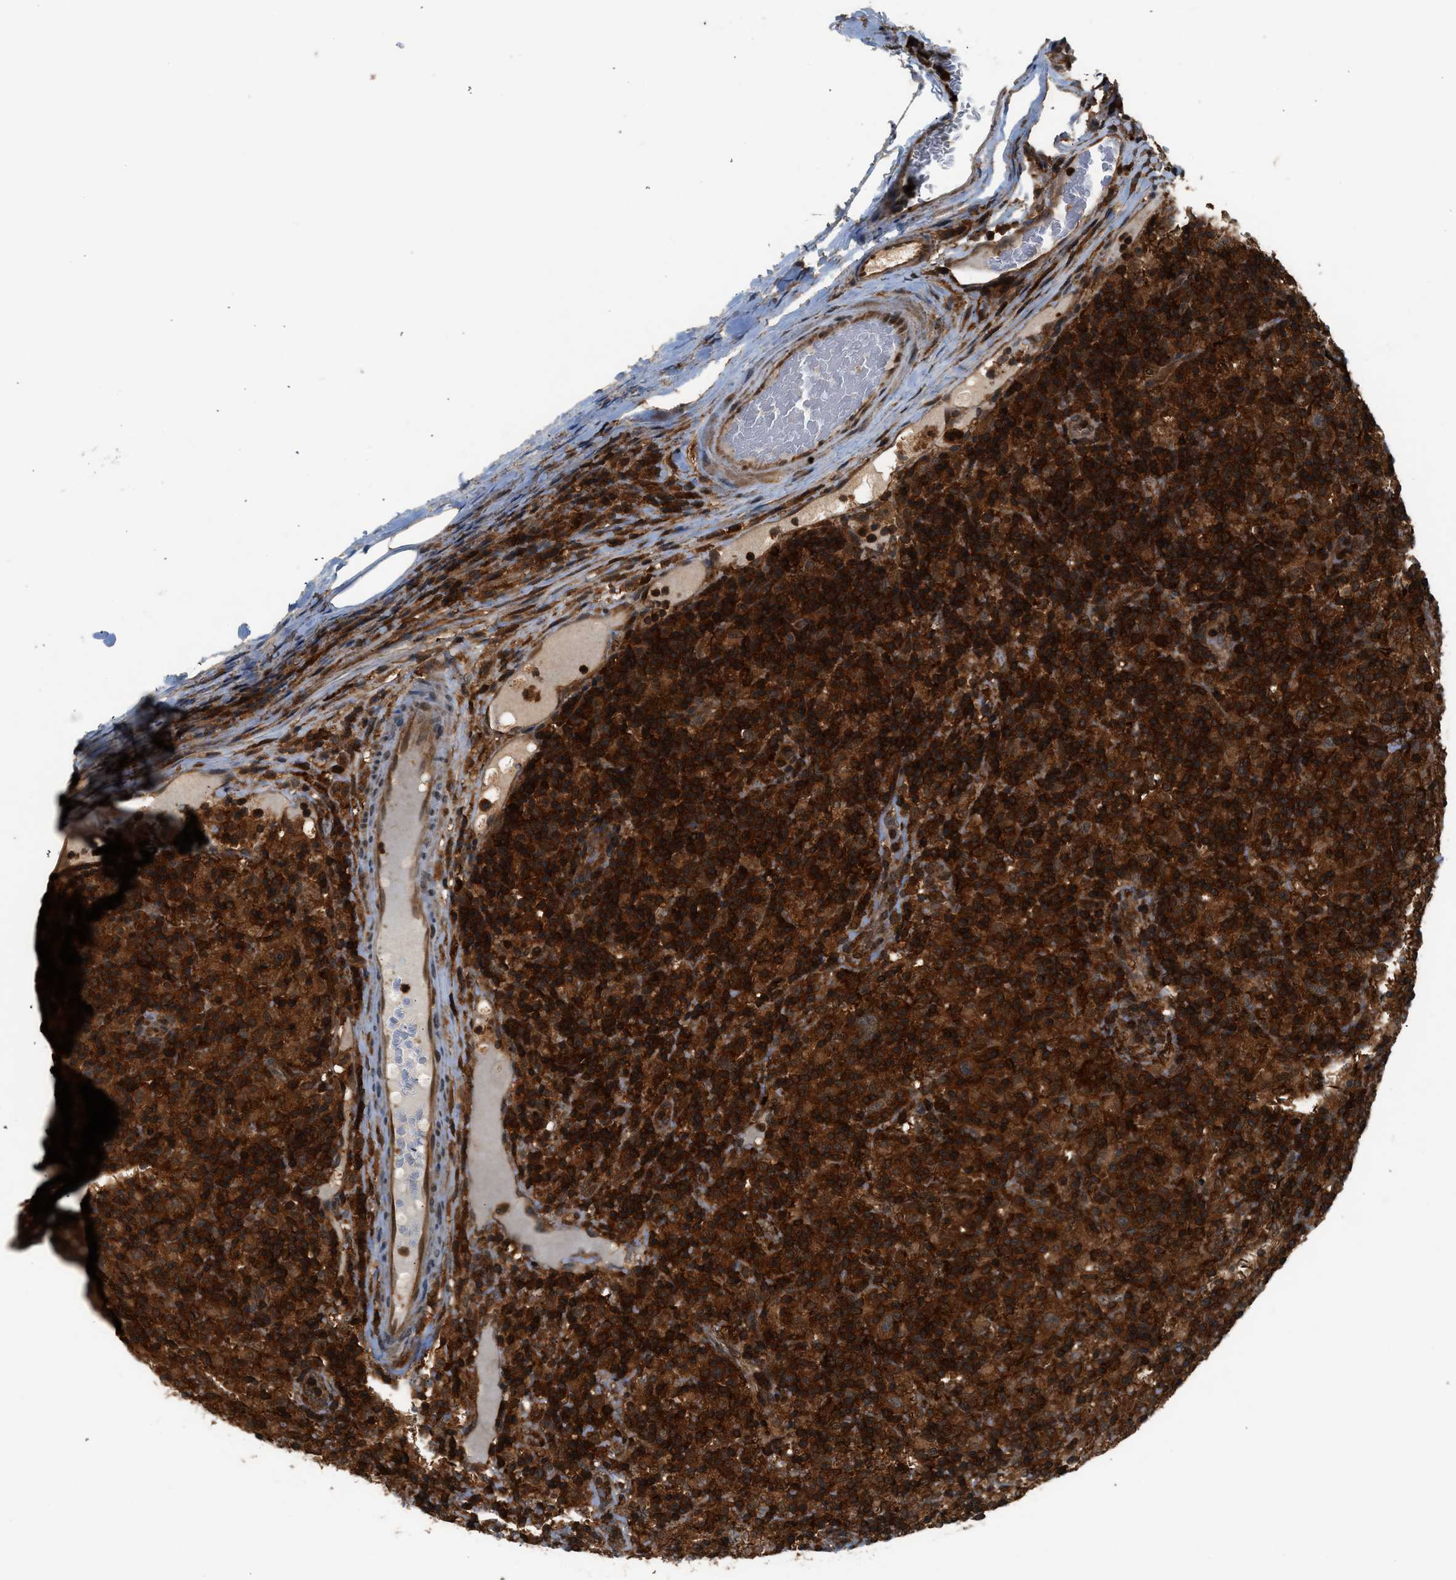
{"staining": {"intensity": "strong", "quantity": ">75%", "location": "cytoplasmic/membranous"}, "tissue": "lymphoma", "cell_type": "Tumor cells", "image_type": "cancer", "snomed": [{"axis": "morphology", "description": "Hodgkin's disease, NOS"}, {"axis": "topography", "description": "Lymph node"}], "caption": "Lymphoma stained with immunohistochemistry (IHC) displays strong cytoplasmic/membranous expression in approximately >75% of tumor cells. Nuclei are stained in blue.", "gene": "OXSR1", "patient": {"sex": "male", "age": 70}}